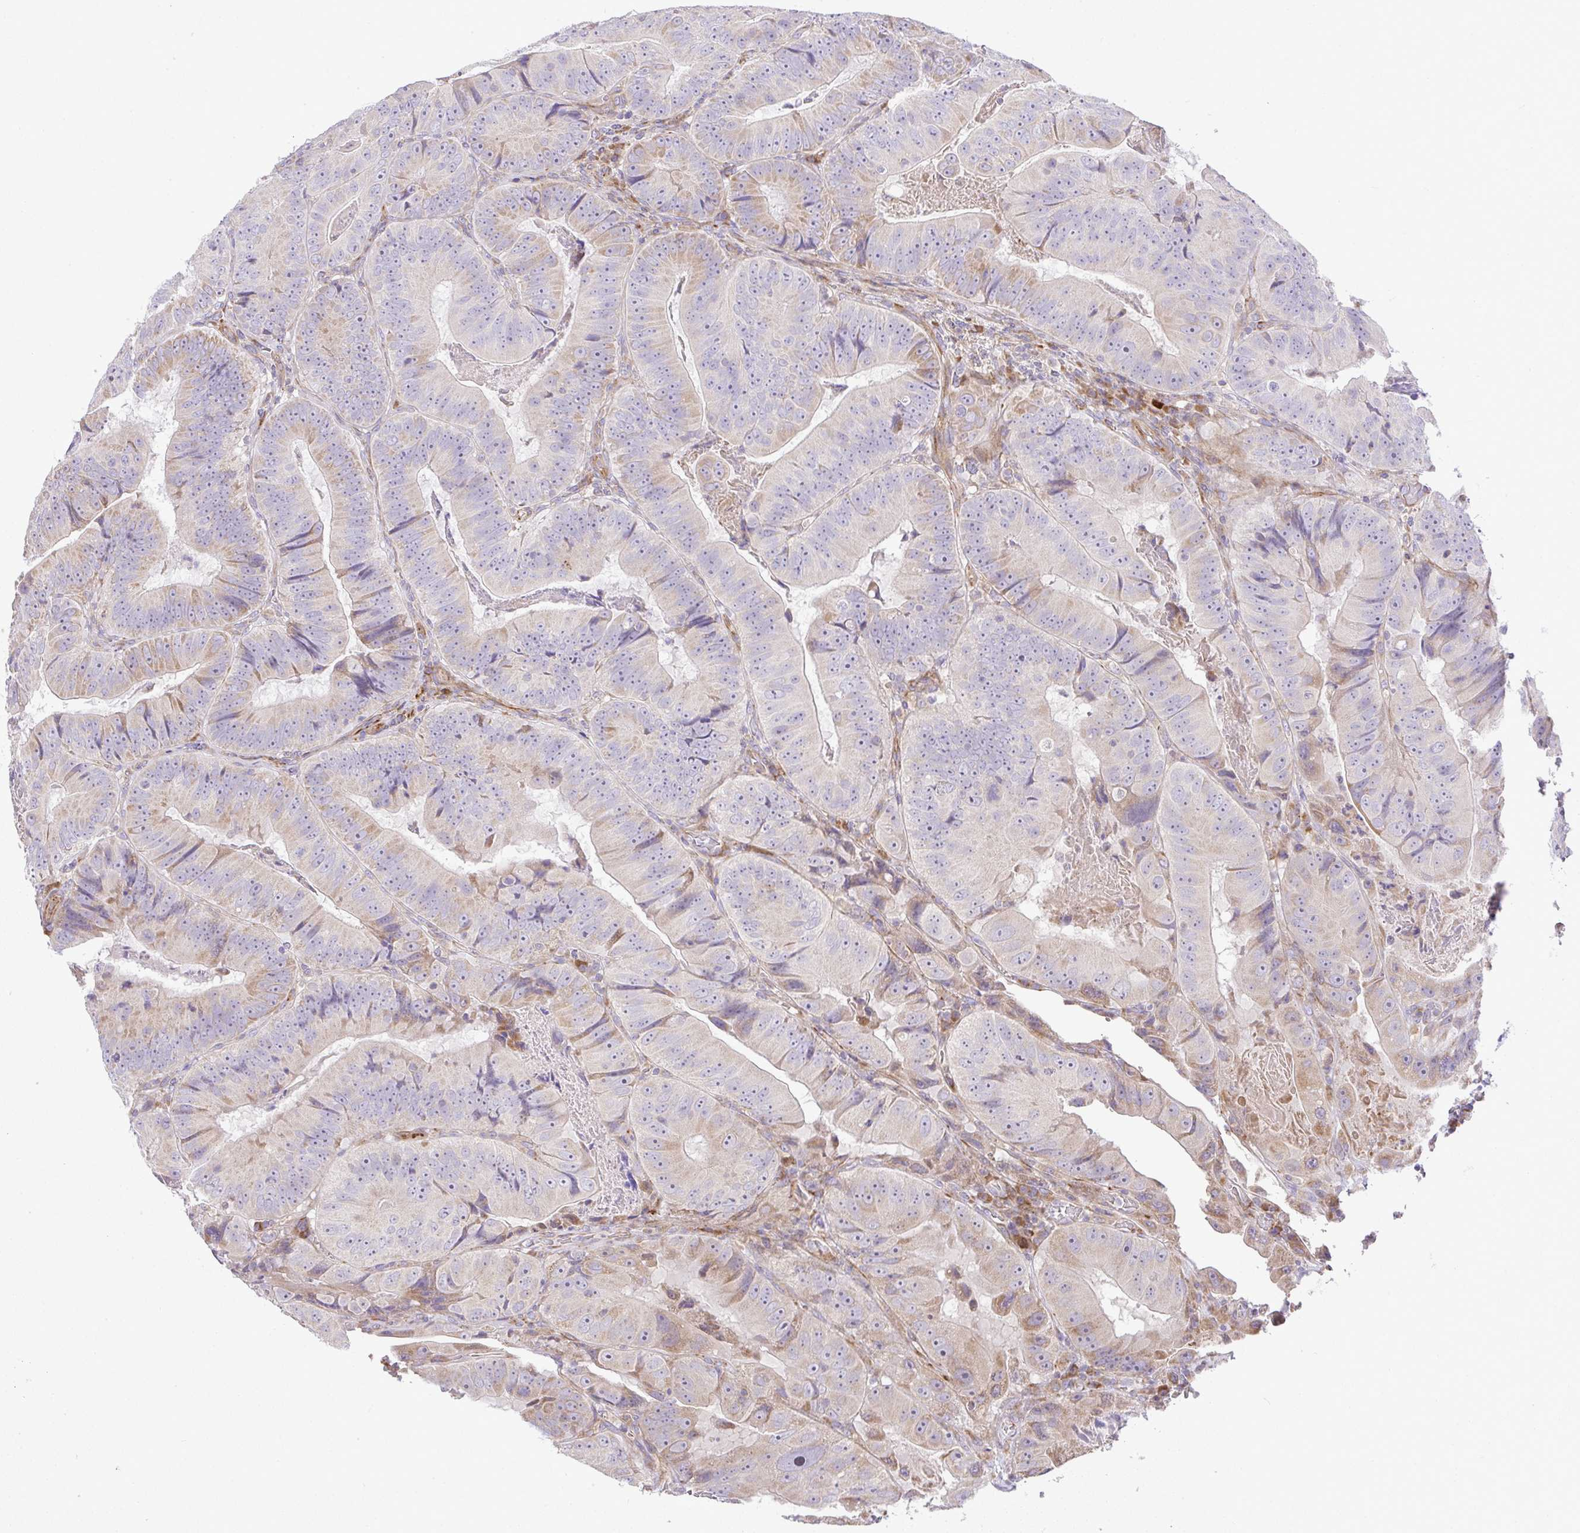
{"staining": {"intensity": "moderate", "quantity": "<25%", "location": "cytoplasmic/membranous"}, "tissue": "colorectal cancer", "cell_type": "Tumor cells", "image_type": "cancer", "snomed": [{"axis": "morphology", "description": "Adenocarcinoma, NOS"}, {"axis": "topography", "description": "Colon"}], "caption": "Immunohistochemistry staining of colorectal cancer (adenocarcinoma), which displays low levels of moderate cytoplasmic/membranous positivity in approximately <25% of tumor cells indicating moderate cytoplasmic/membranous protein expression. The staining was performed using DAB (brown) for protein detection and nuclei were counterstained in hematoxylin (blue).", "gene": "GRID2", "patient": {"sex": "female", "age": 86}}